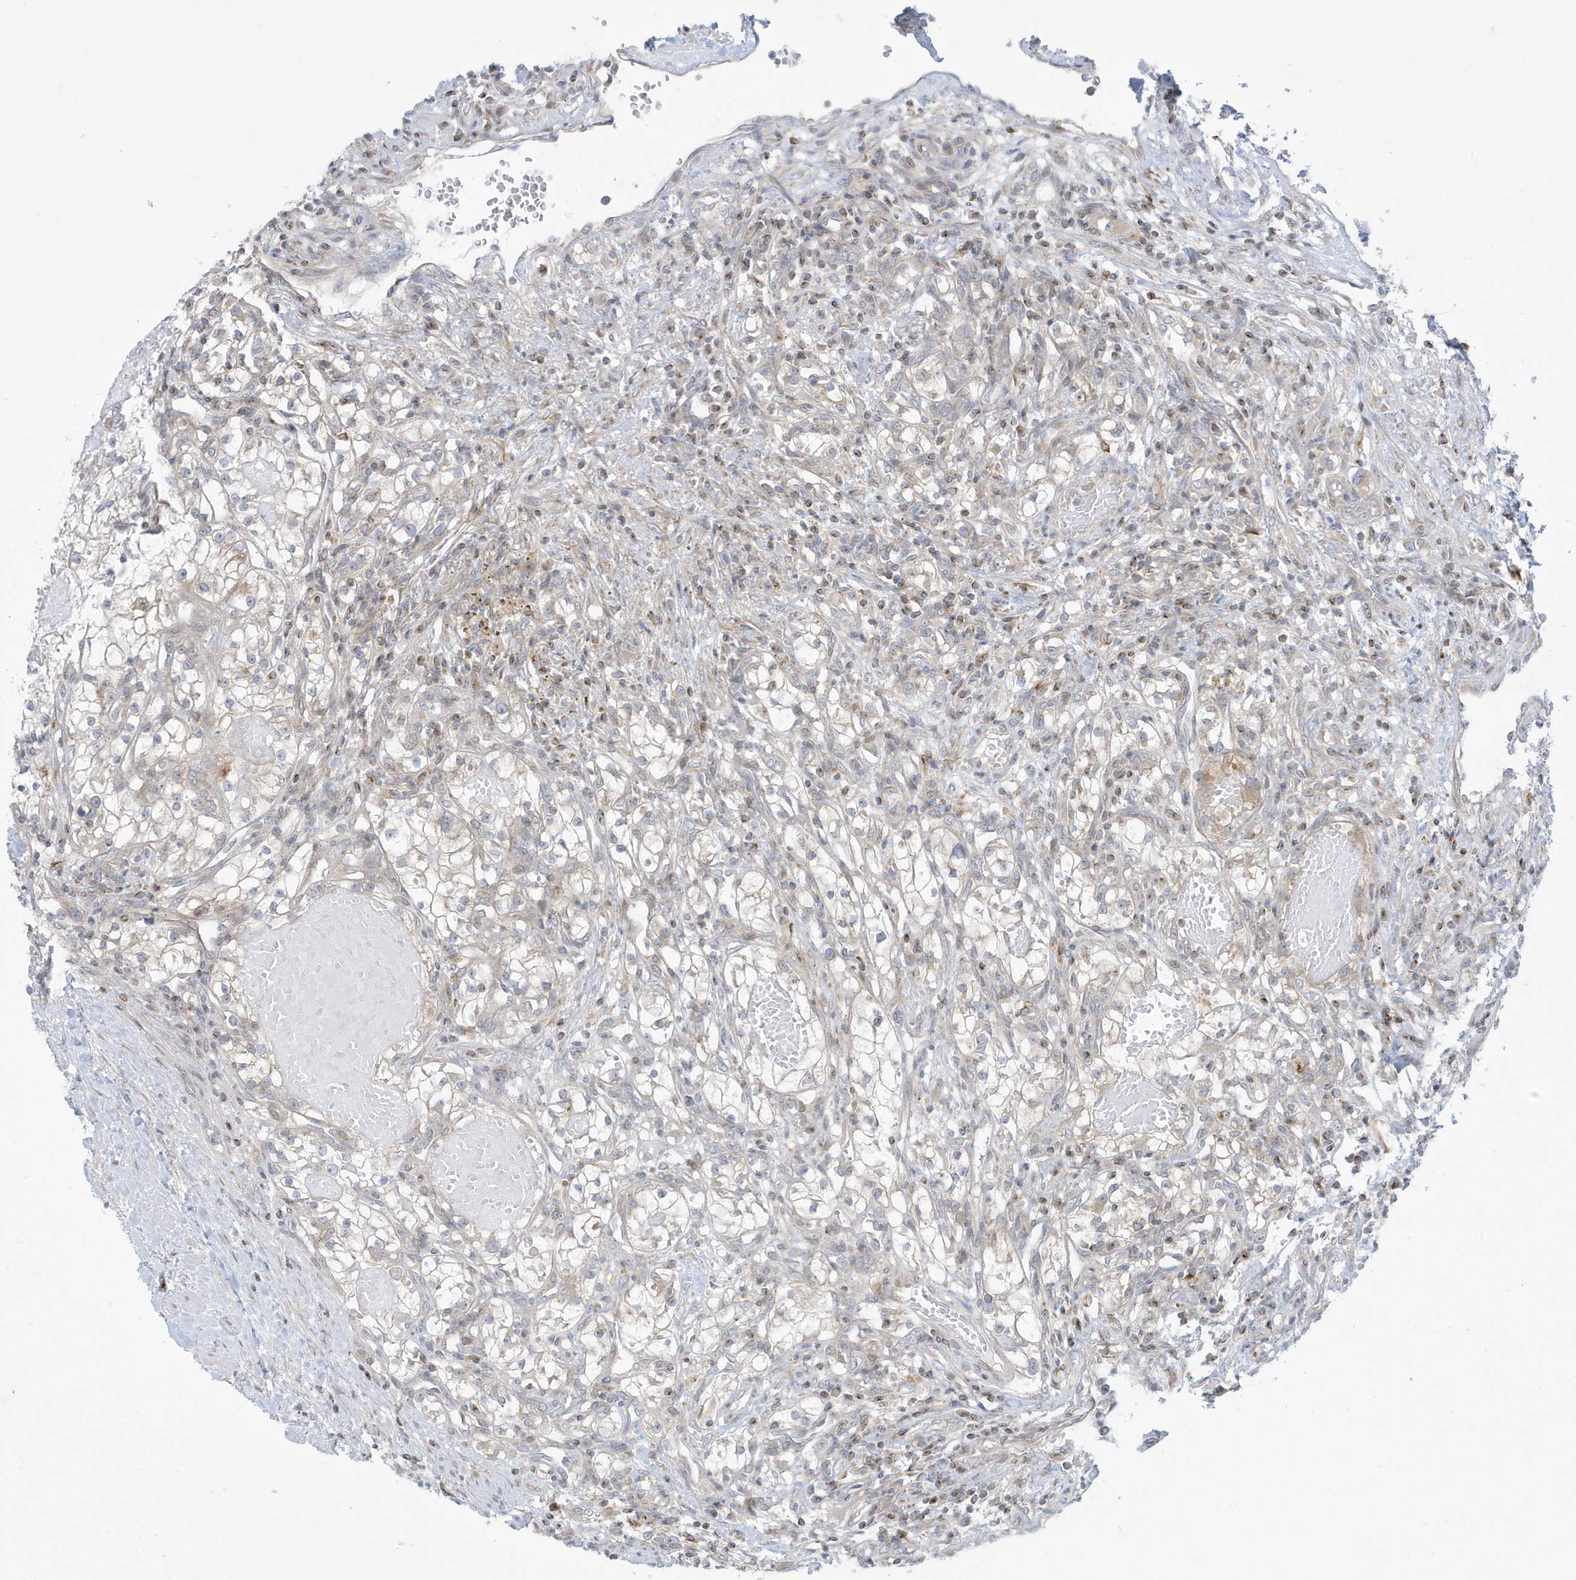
{"staining": {"intensity": "negative", "quantity": "none", "location": "none"}, "tissue": "renal cancer", "cell_type": "Tumor cells", "image_type": "cancer", "snomed": [{"axis": "morphology", "description": "Normal tissue, NOS"}, {"axis": "morphology", "description": "Adenocarcinoma, NOS"}, {"axis": "topography", "description": "Kidney"}], "caption": "Tumor cells show no significant staining in renal cancer (adenocarcinoma).", "gene": "SLAMF9", "patient": {"sex": "male", "age": 68}}